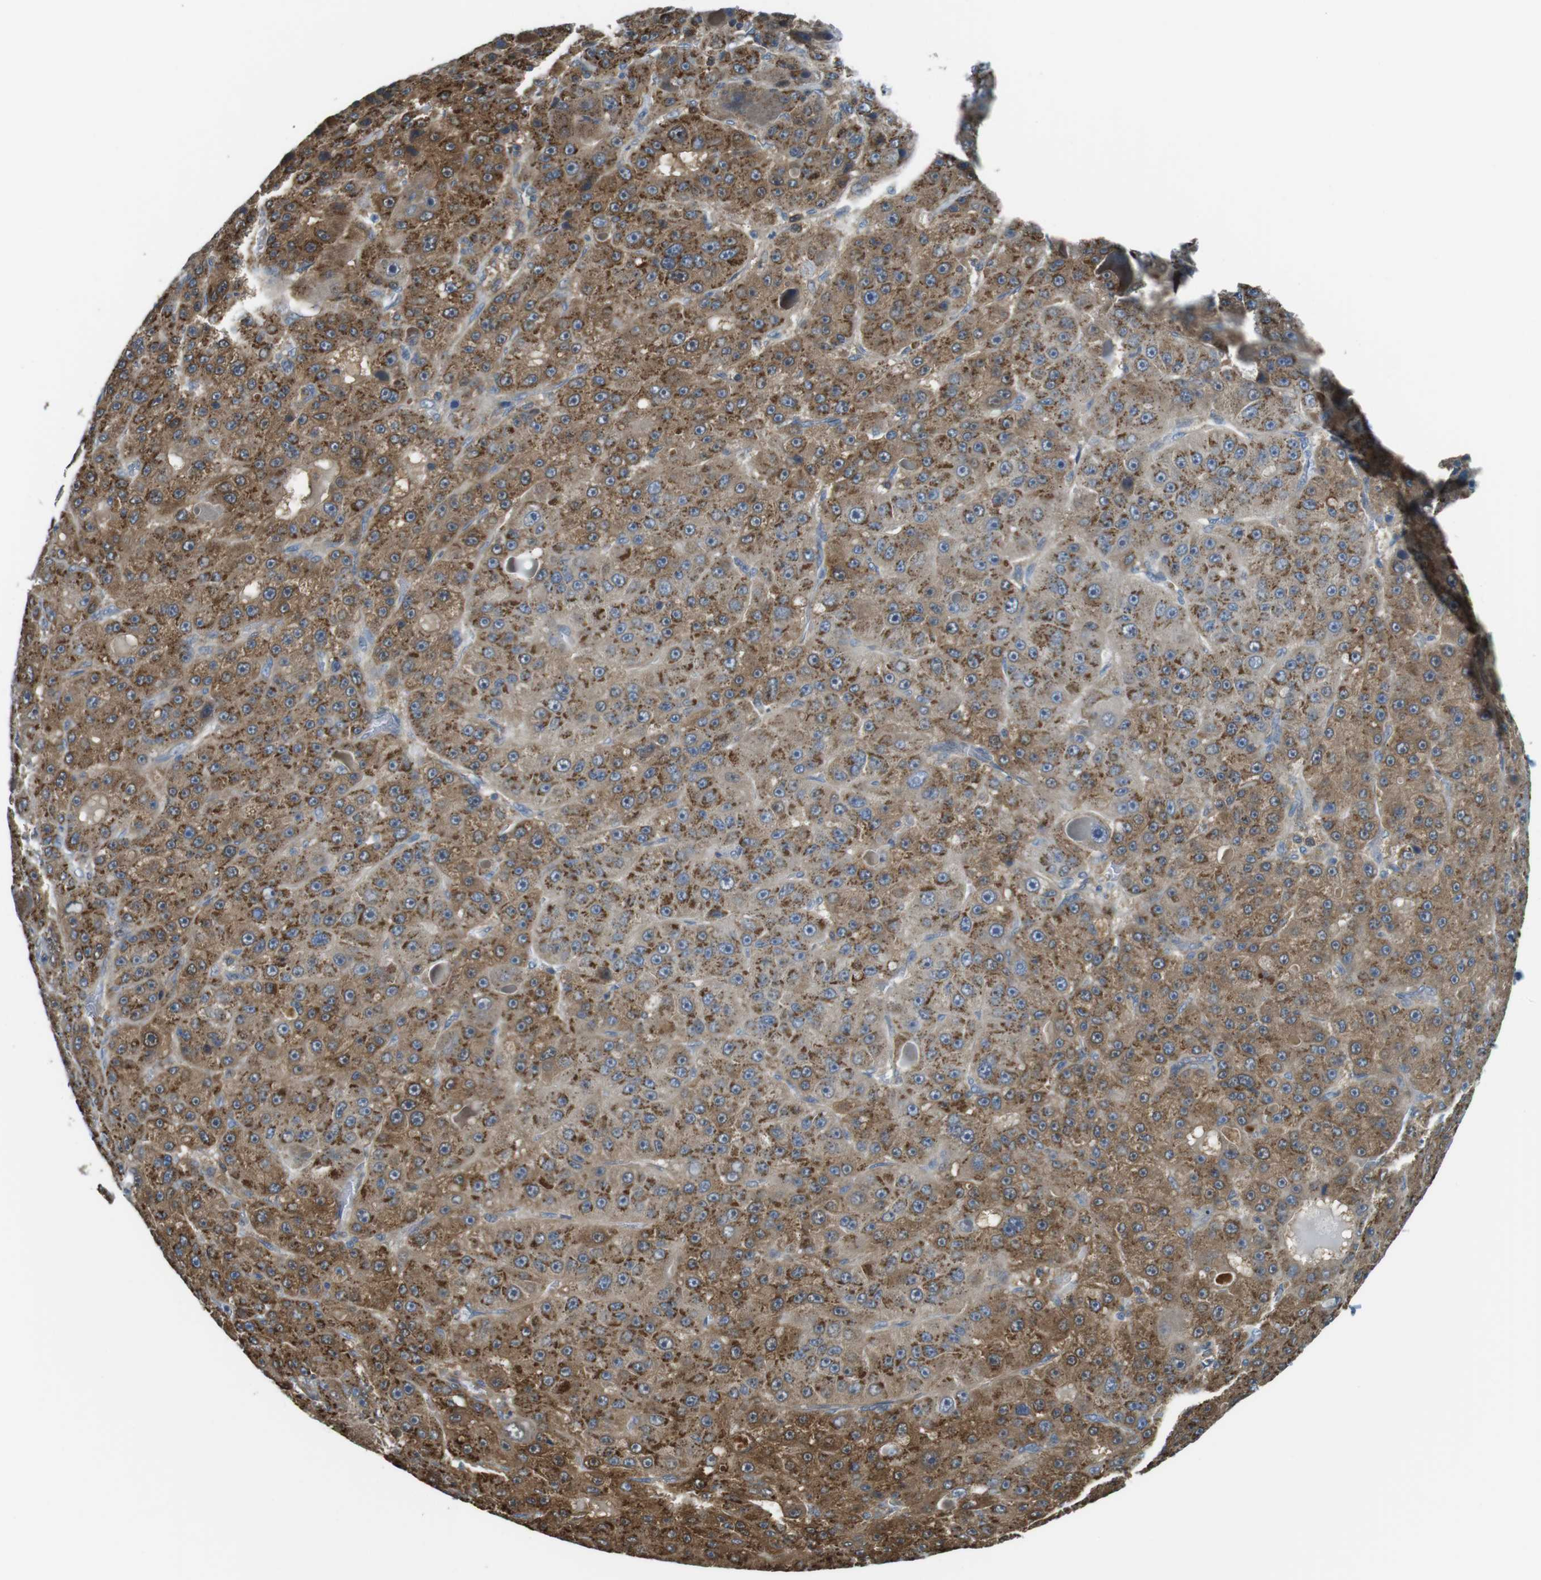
{"staining": {"intensity": "moderate", "quantity": ">75%", "location": "cytoplasmic/membranous"}, "tissue": "liver cancer", "cell_type": "Tumor cells", "image_type": "cancer", "snomed": [{"axis": "morphology", "description": "Carcinoma, Hepatocellular, NOS"}, {"axis": "topography", "description": "Liver"}], "caption": "Liver cancer (hepatocellular carcinoma) was stained to show a protein in brown. There is medium levels of moderate cytoplasmic/membranous staining in about >75% of tumor cells.", "gene": "LRRC3B", "patient": {"sex": "male", "age": 76}}